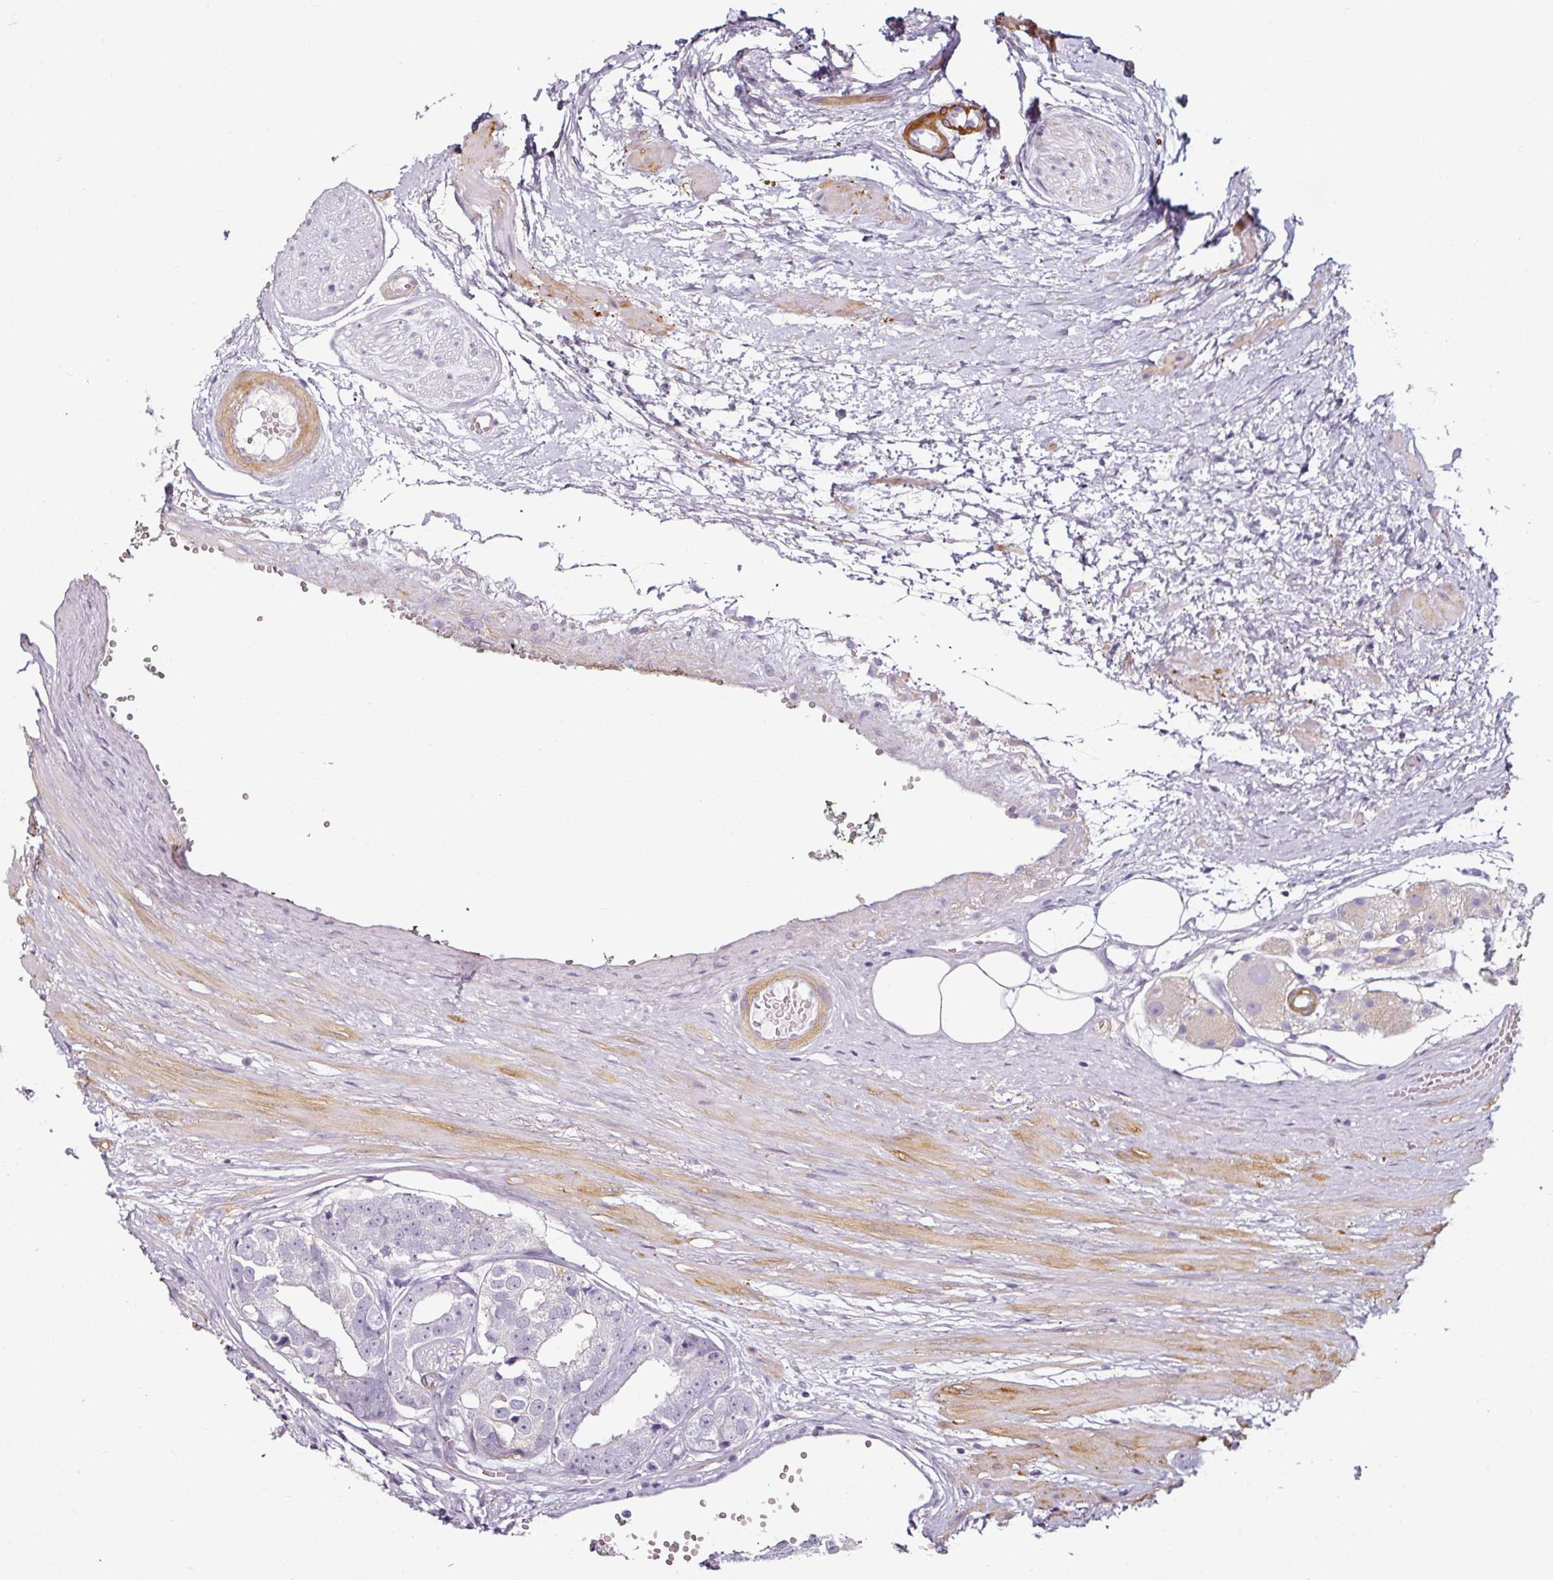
{"staining": {"intensity": "negative", "quantity": "none", "location": "none"}, "tissue": "prostate cancer", "cell_type": "Tumor cells", "image_type": "cancer", "snomed": [{"axis": "morphology", "description": "Adenocarcinoma, High grade"}, {"axis": "topography", "description": "Prostate"}], "caption": "Immunohistochemistry of prostate cancer (adenocarcinoma (high-grade)) exhibits no positivity in tumor cells. Brightfield microscopy of IHC stained with DAB (brown) and hematoxylin (blue), captured at high magnification.", "gene": "CAP2", "patient": {"sex": "male", "age": 71}}